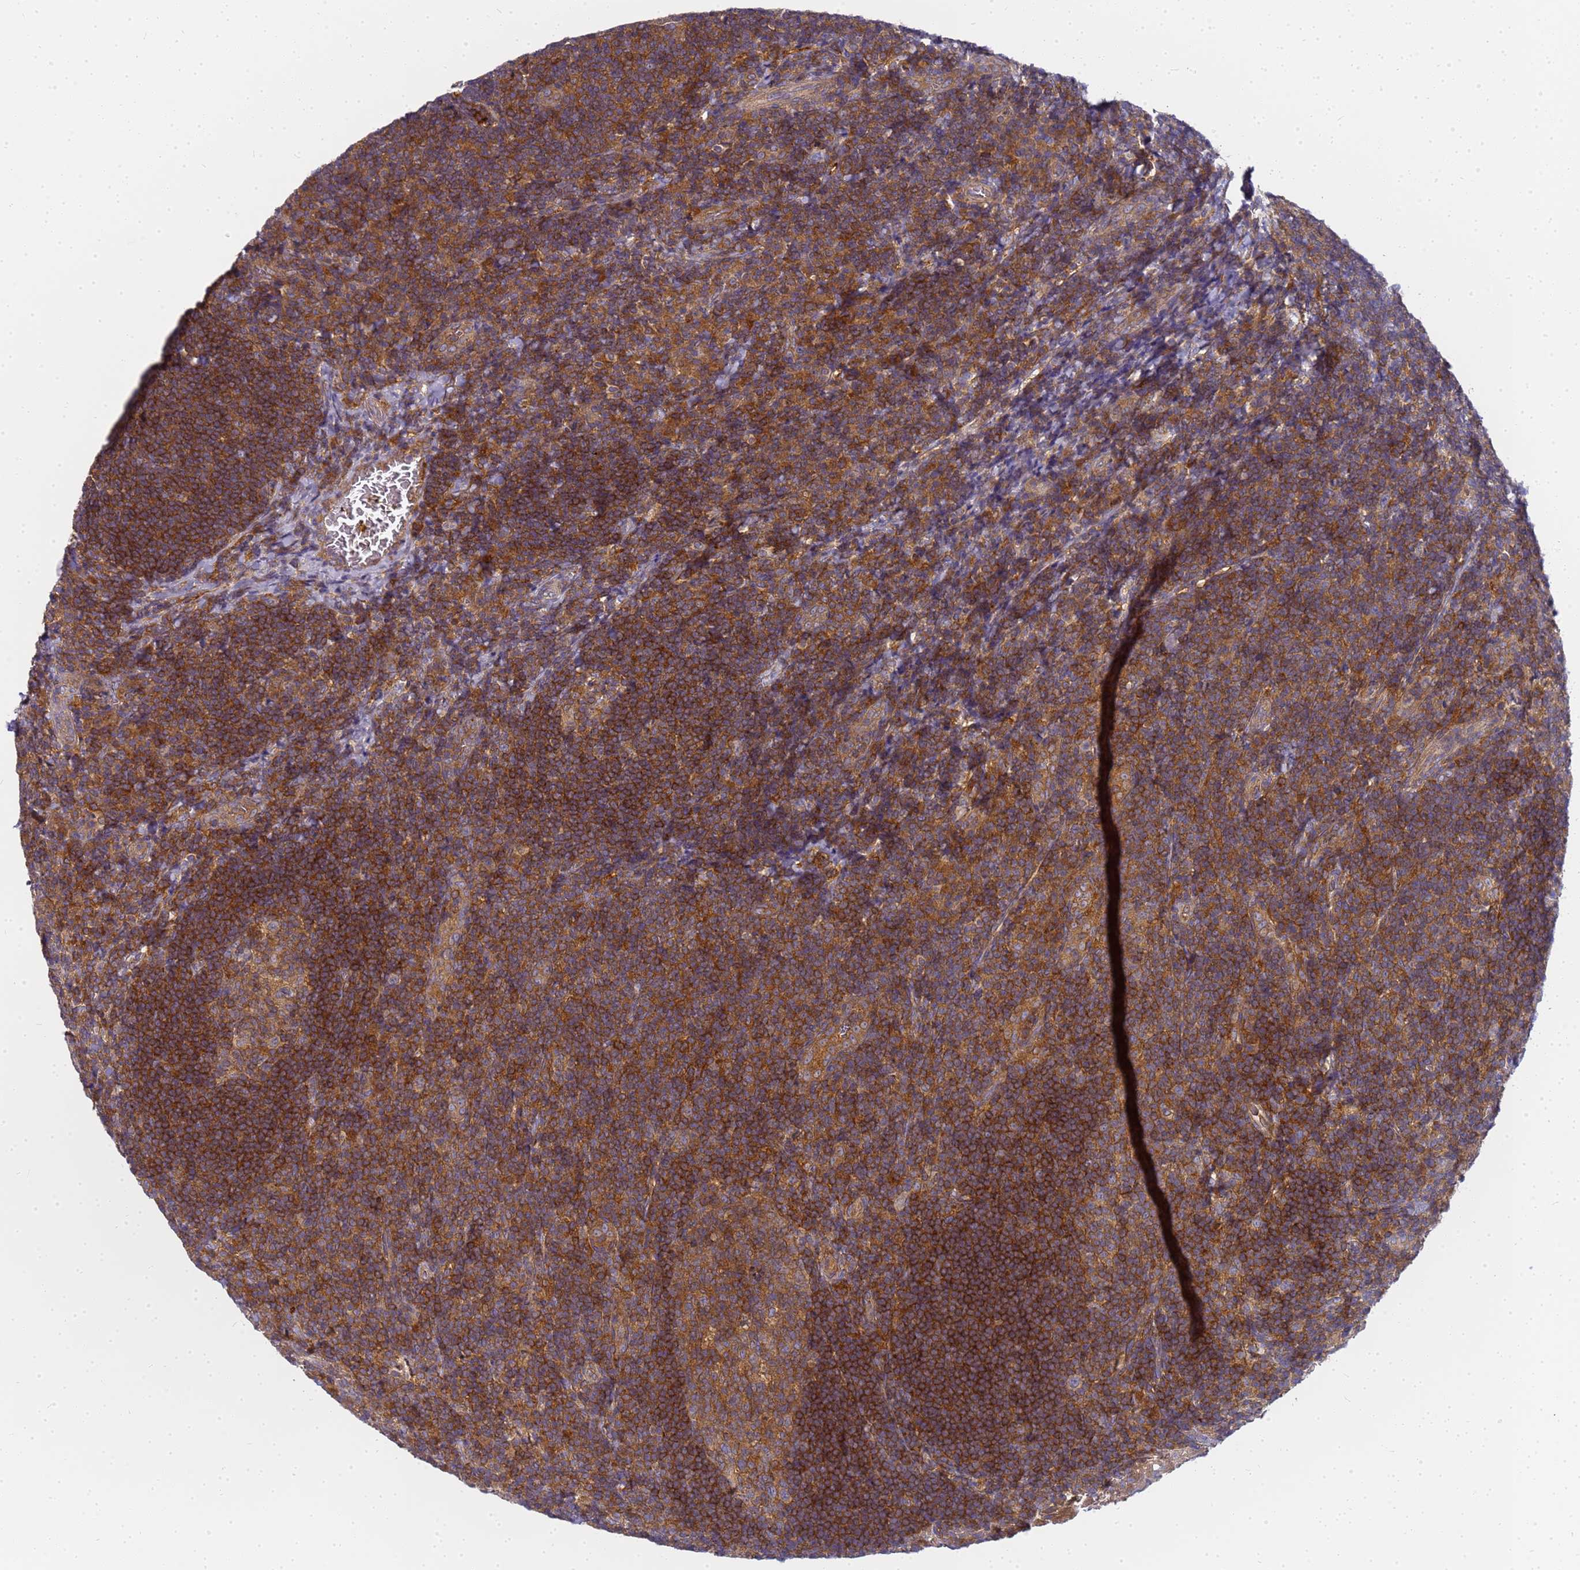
{"staining": {"intensity": "moderate", "quantity": ">75%", "location": "cytoplasmic/membranous"}, "tissue": "tonsil", "cell_type": "Germinal center cells", "image_type": "normal", "snomed": [{"axis": "morphology", "description": "Normal tissue, NOS"}, {"axis": "topography", "description": "Tonsil"}], "caption": "Germinal center cells reveal moderate cytoplasmic/membranous positivity in about >75% of cells in unremarkable tonsil.", "gene": "CHM", "patient": {"sex": "male", "age": 17}}